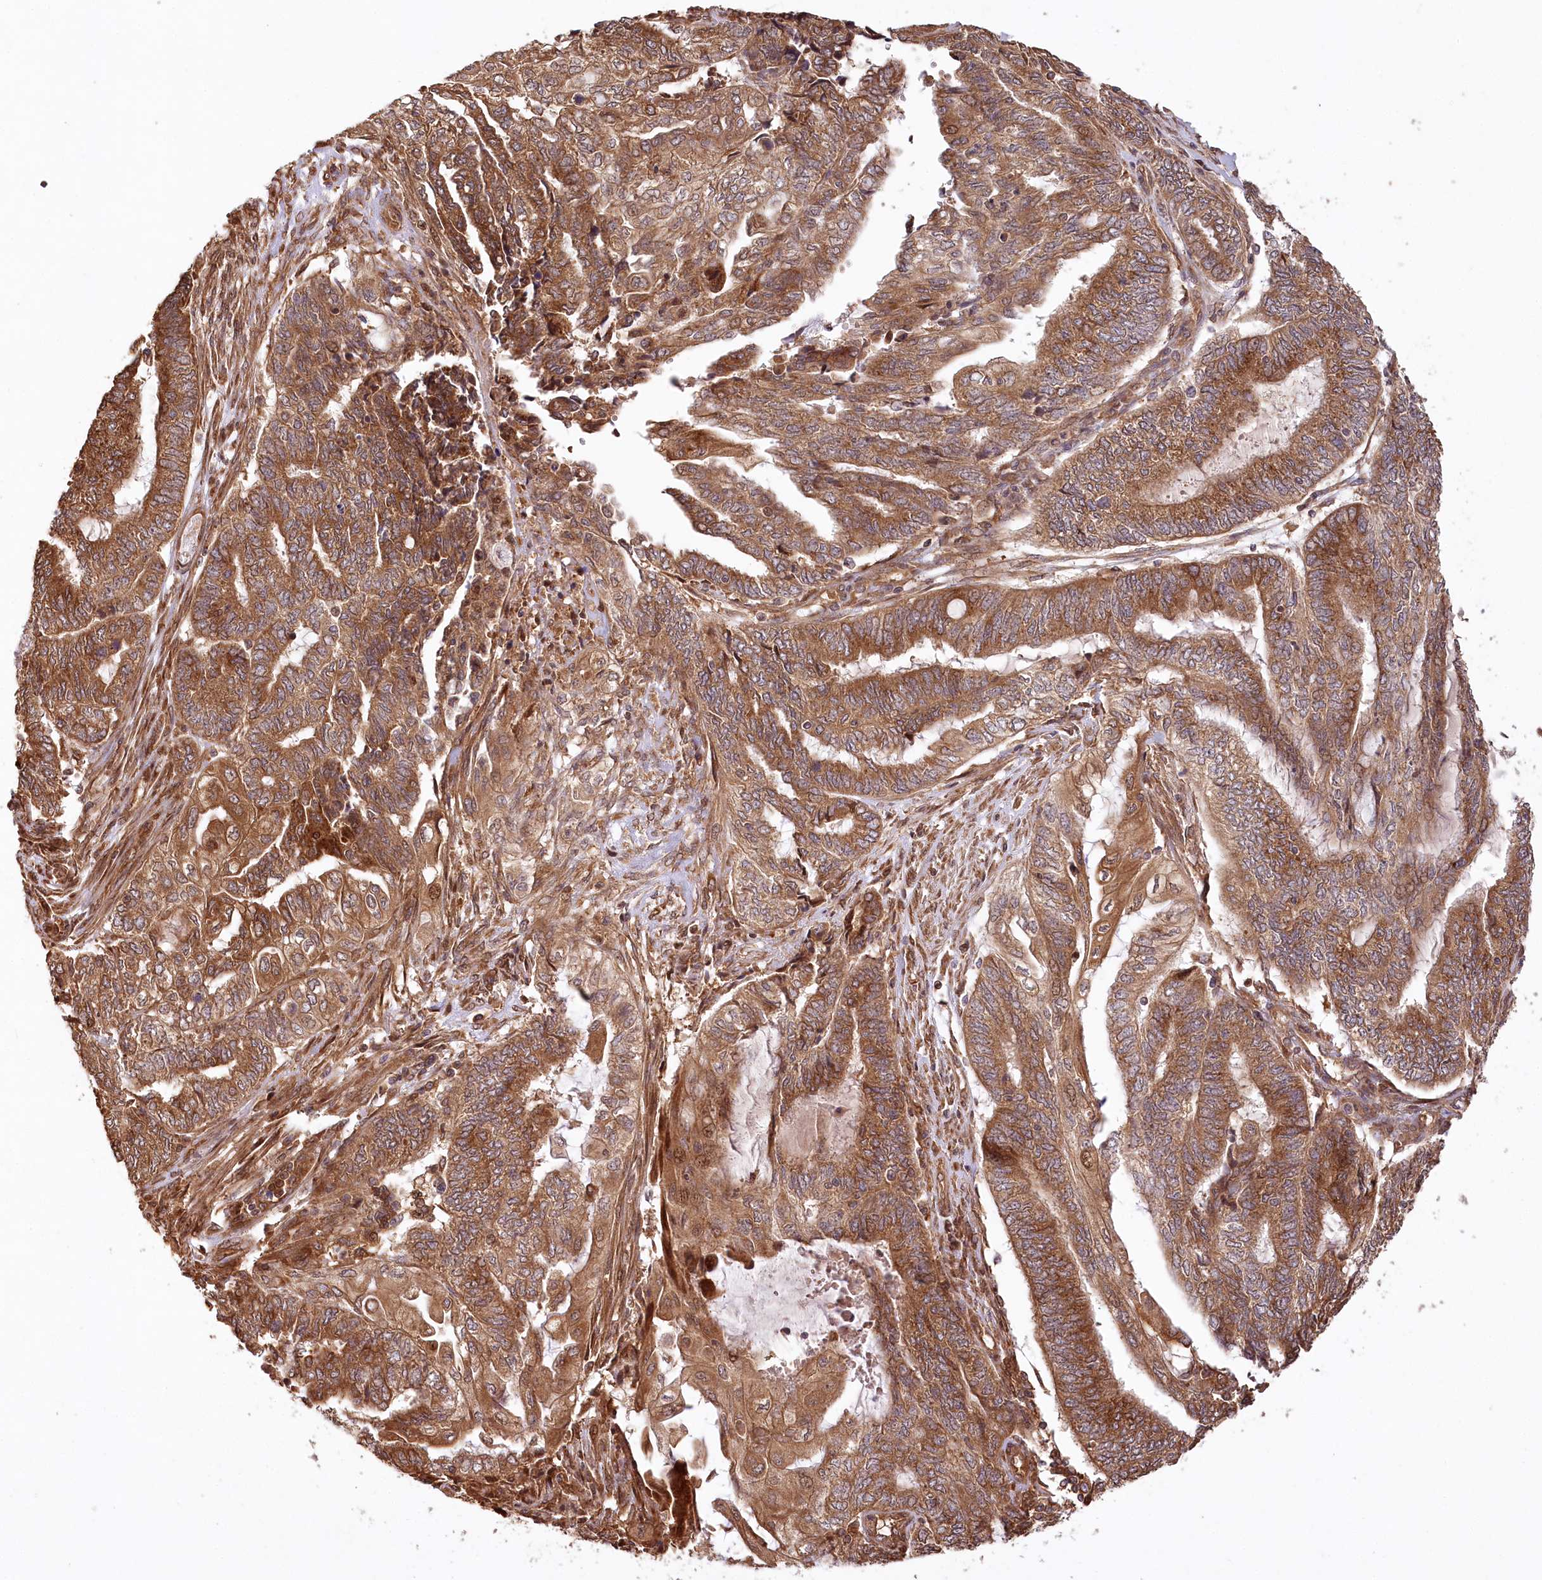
{"staining": {"intensity": "strong", "quantity": ">75%", "location": "cytoplasmic/membranous"}, "tissue": "endometrial cancer", "cell_type": "Tumor cells", "image_type": "cancer", "snomed": [{"axis": "morphology", "description": "Adenocarcinoma, NOS"}, {"axis": "topography", "description": "Uterus"}, {"axis": "topography", "description": "Endometrium"}], "caption": "Immunohistochemical staining of human endometrial cancer demonstrates strong cytoplasmic/membranous protein positivity in approximately >75% of tumor cells. The staining was performed using DAB (3,3'-diaminobenzidine), with brown indicating positive protein expression. Nuclei are stained blue with hematoxylin.", "gene": "LSS", "patient": {"sex": "female", "age": 70}}